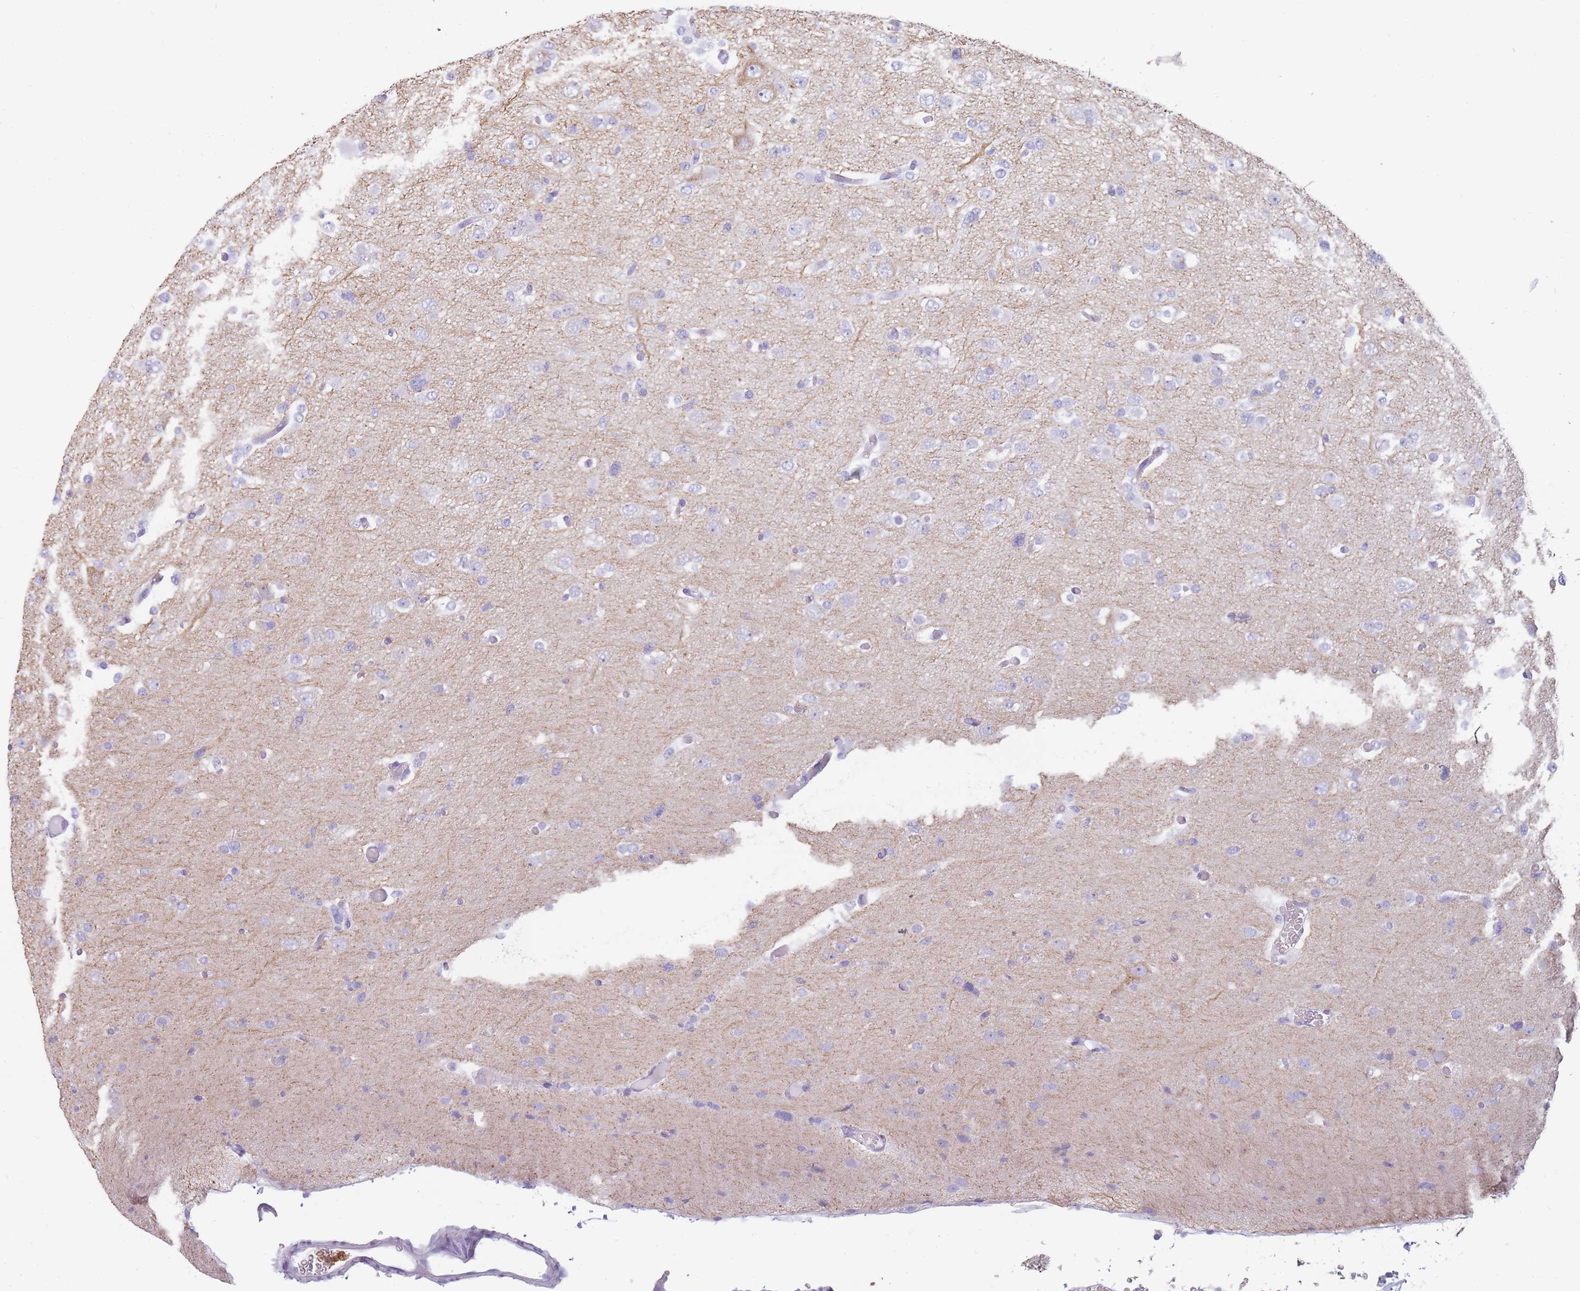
{"staining": {"intensity": "negative", "quantity": "none", "location": "none"}, "tissue": "glioma", "cell_type": "Tumor cells", "image_type": "cancer", "snomed": [{"axis": "morphology", "description": "Glioma, malignant, Low grade"}, {"axis": "topography", "description": "Brain"}], "caption": "Human malignant glioma (low-grade) stained for a protein using immunohistochemistry shows no positivity in tumor cells.", "gene": "CR1L", "patient": {"sex": "female", "age": 22}}